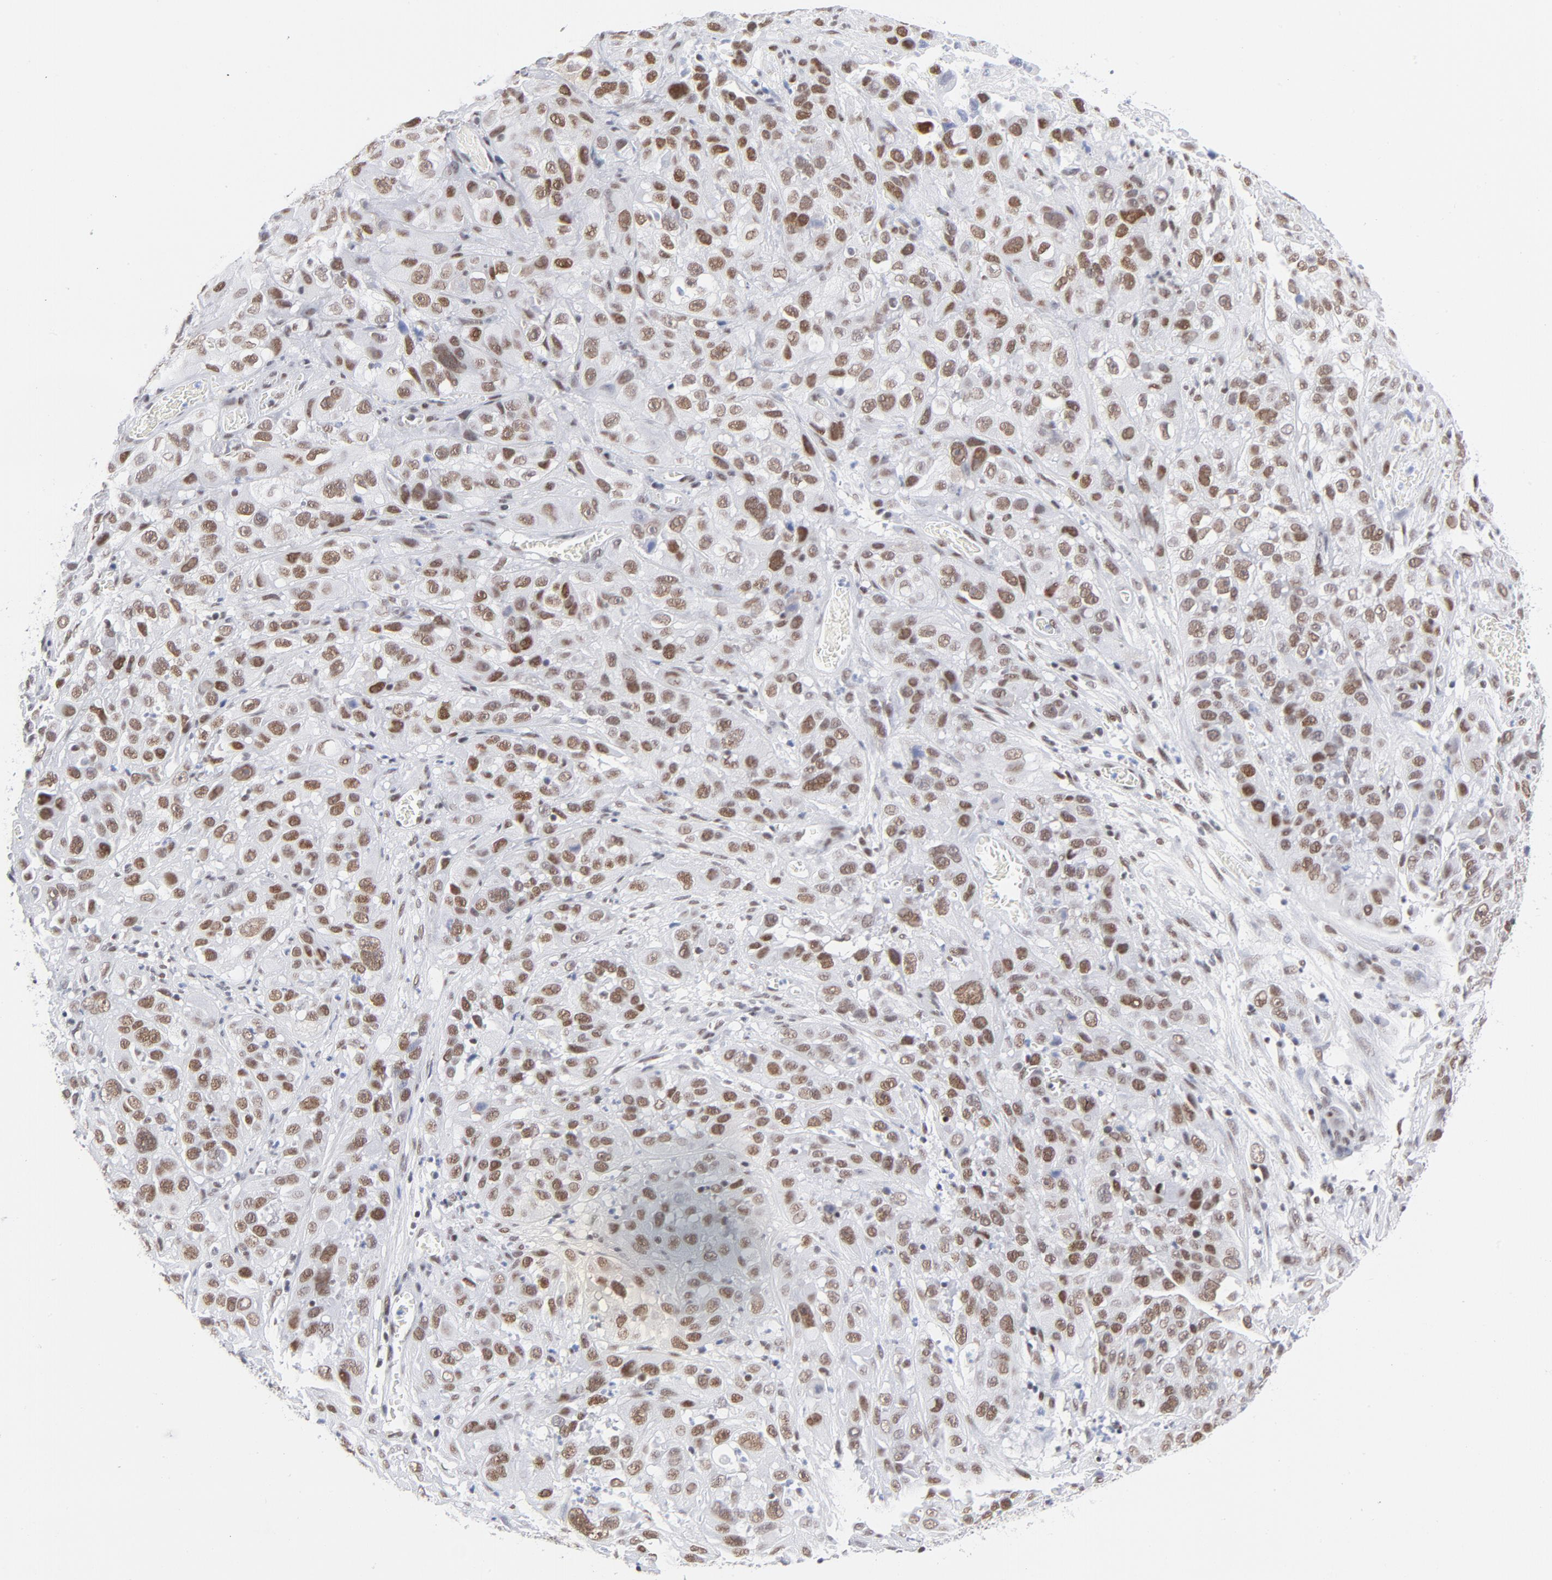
{"staining": {"intensity": "moderate", "quantity": ">75%", "location": "nuclear"}, "tissue": "cervical cancer", "cell_type": "Tumor cells", "image_type": "cancer", "snomed": [{"axis": "morphology", "description": "Squamous cell carcinoma, NOS"}, {"axis": "topography", "description": "Cervix"}], "caption": "A medium amount of moderate nuclear staining is seen in about >75% of tumor cells in cervical cancer (squamous cell carcinoma) tissue. The staining was performed using DAB (3,3'-diaminobenzidine), with brown indicating positive protein expression. Nuclei are stained blue with hematoxylin.", "gene": "ATF2", "patient": {"sex": "female", "age": 32}}